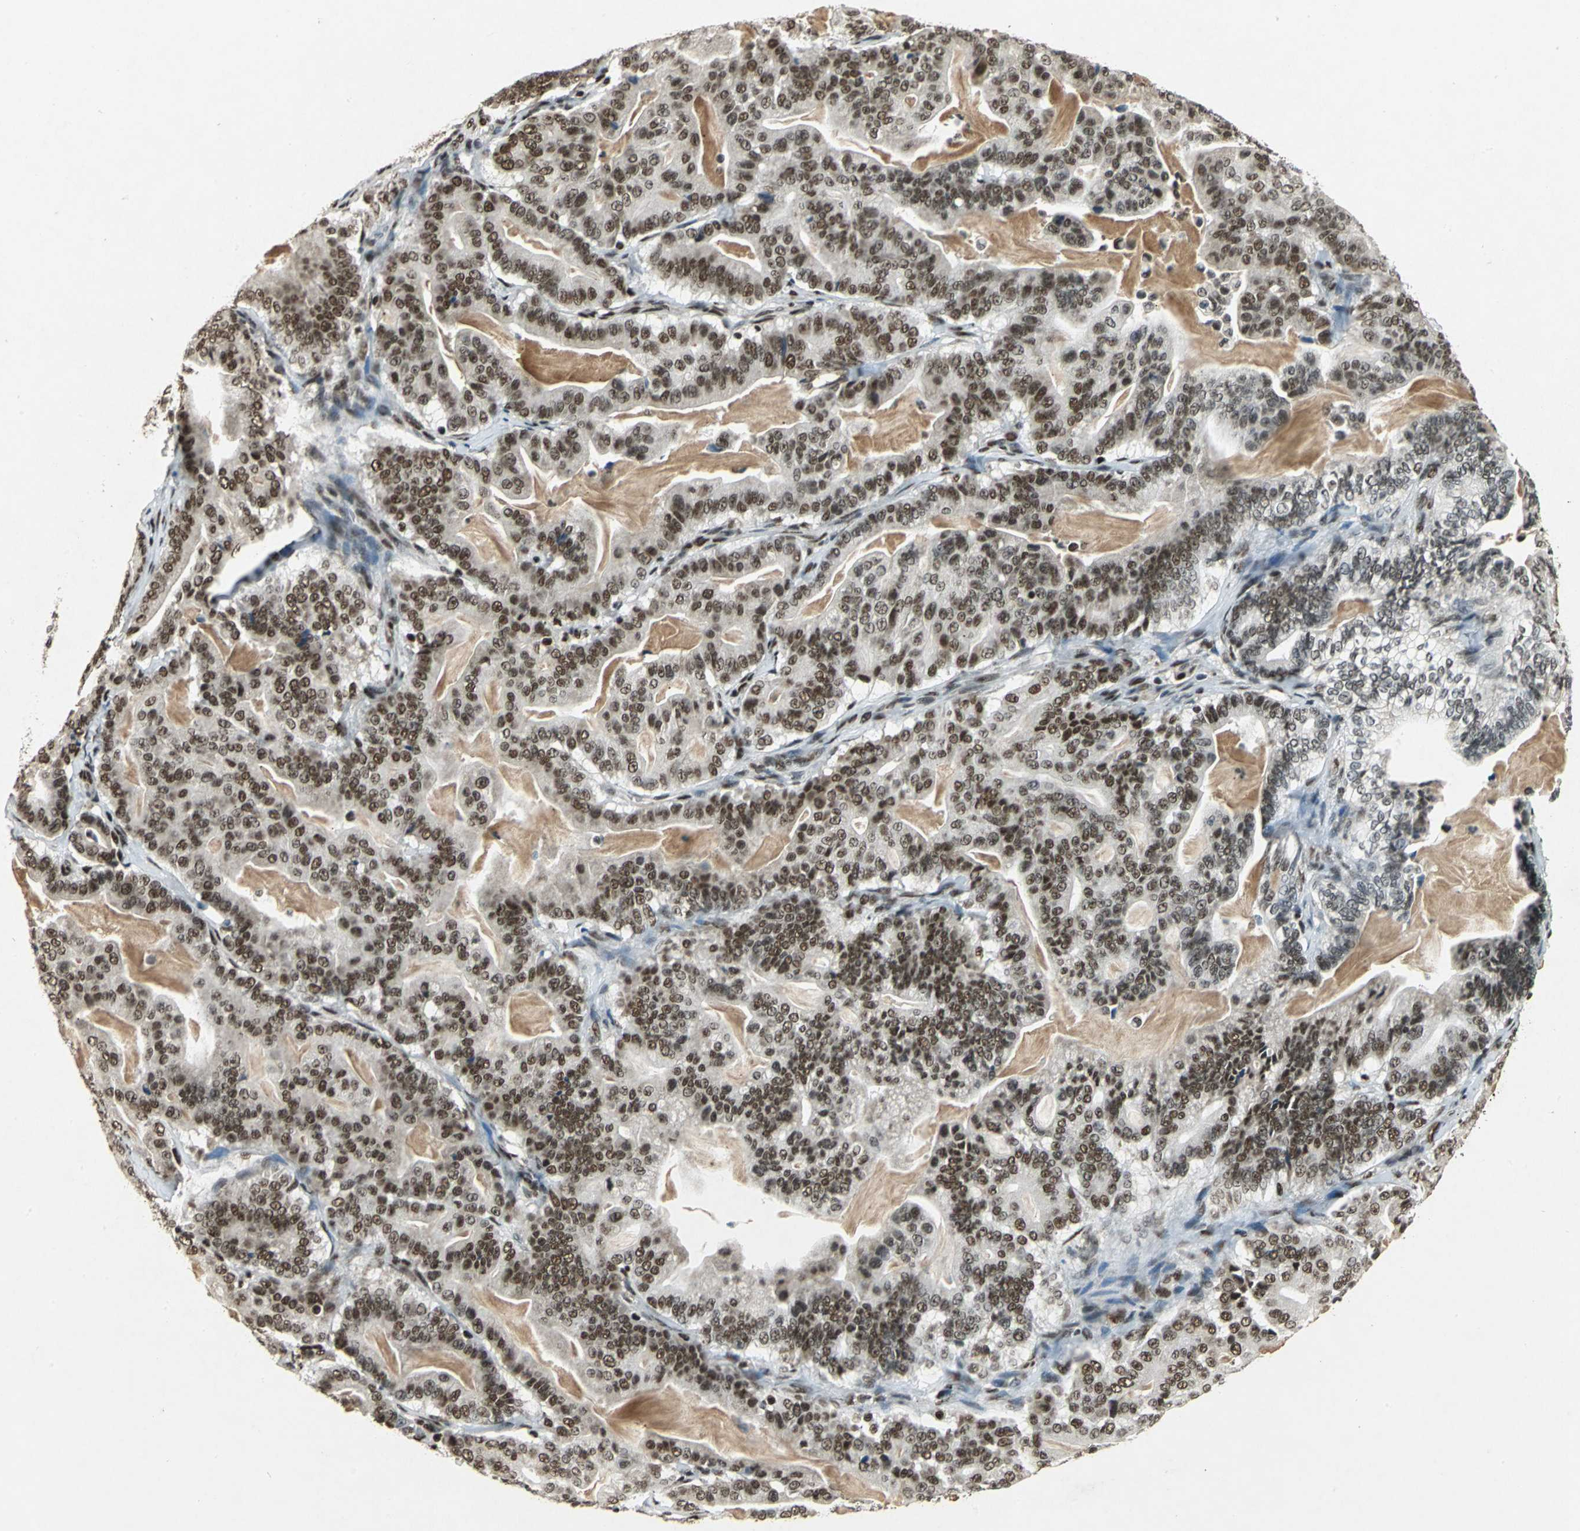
{"staining": {"intensity": "strong", "quantity": ">75%", "location": "nuclear"}, "tissue": "pancreatic cancer", "cell_type": "Tumor cells", "image_type": "cancer", "snomed": [{"axis": "morphology", "description": "Adenocarcinoma, NOS"}, {"axis": "topography", "description": "Pancreas"}], "caption": "Protein staining displays strong nuclear staining in approximately >75% of tumor cells in pancreatic adenocarcinoma. (Stains: DAB (3,3'-diaminobenzidine) in brown, nuclei in blue, Microscopy: brightfield microscopy at high magnification).", "gene": "MTA2", "patient": {"sex": "male", "age": 63}}